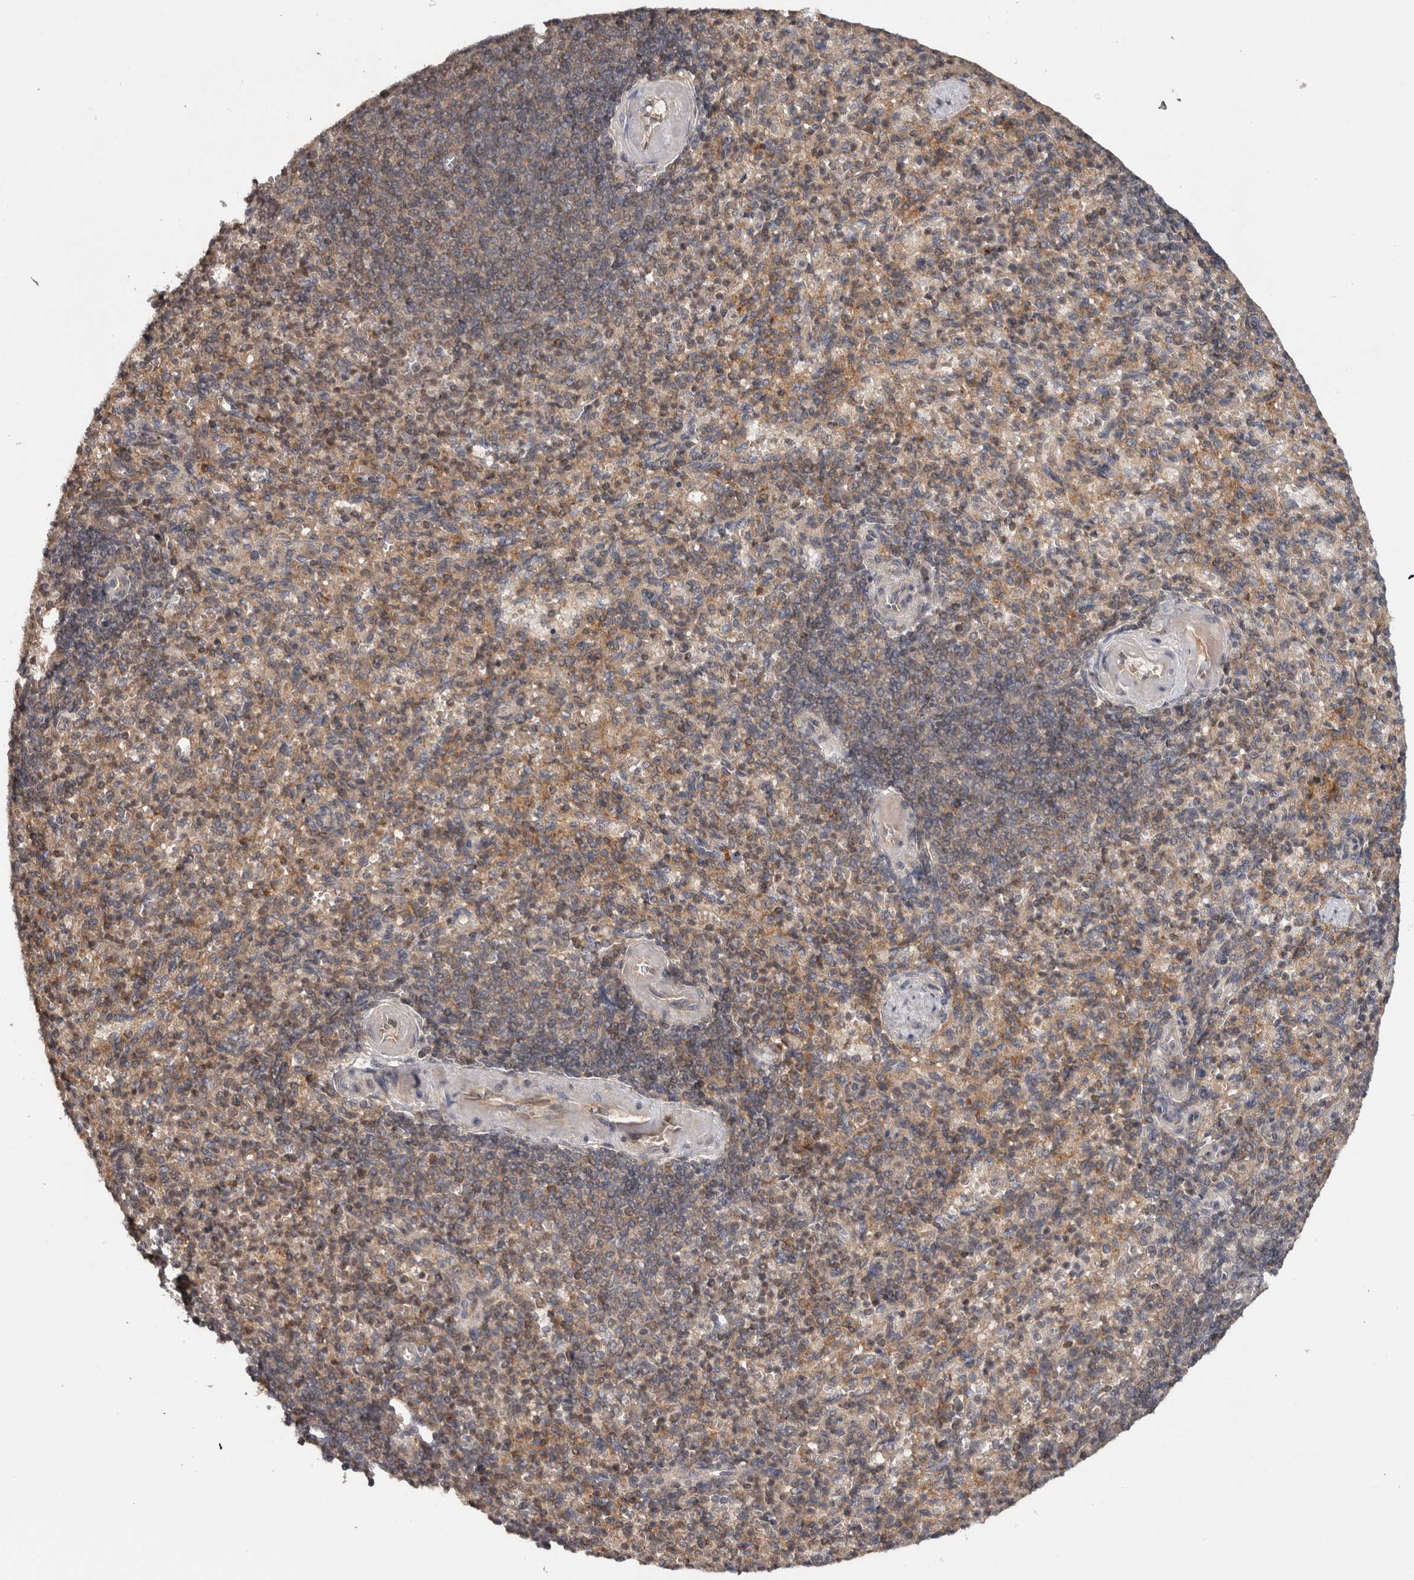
{"staining": {"intensity": "weak", "quantity": ">75%", "location": "cytoplasmic/membranous"}, "tissue": "spleen", "cell_type": "Cells in red pulp", "image_type": "normal", "snomed": [{"axis": "morphology", "description": "Normal tissue, NOS"}, {"axis": "topography", "description": "Spleen"}], "caption": "Unremarkable spleen shows weak cytoplasmic/membranous expression in approximately >75% of cells in red pulp, visualized by immunohistochemistry.", "gene": "HMOX2", "patient": {"sex": "female", "age": 74}}